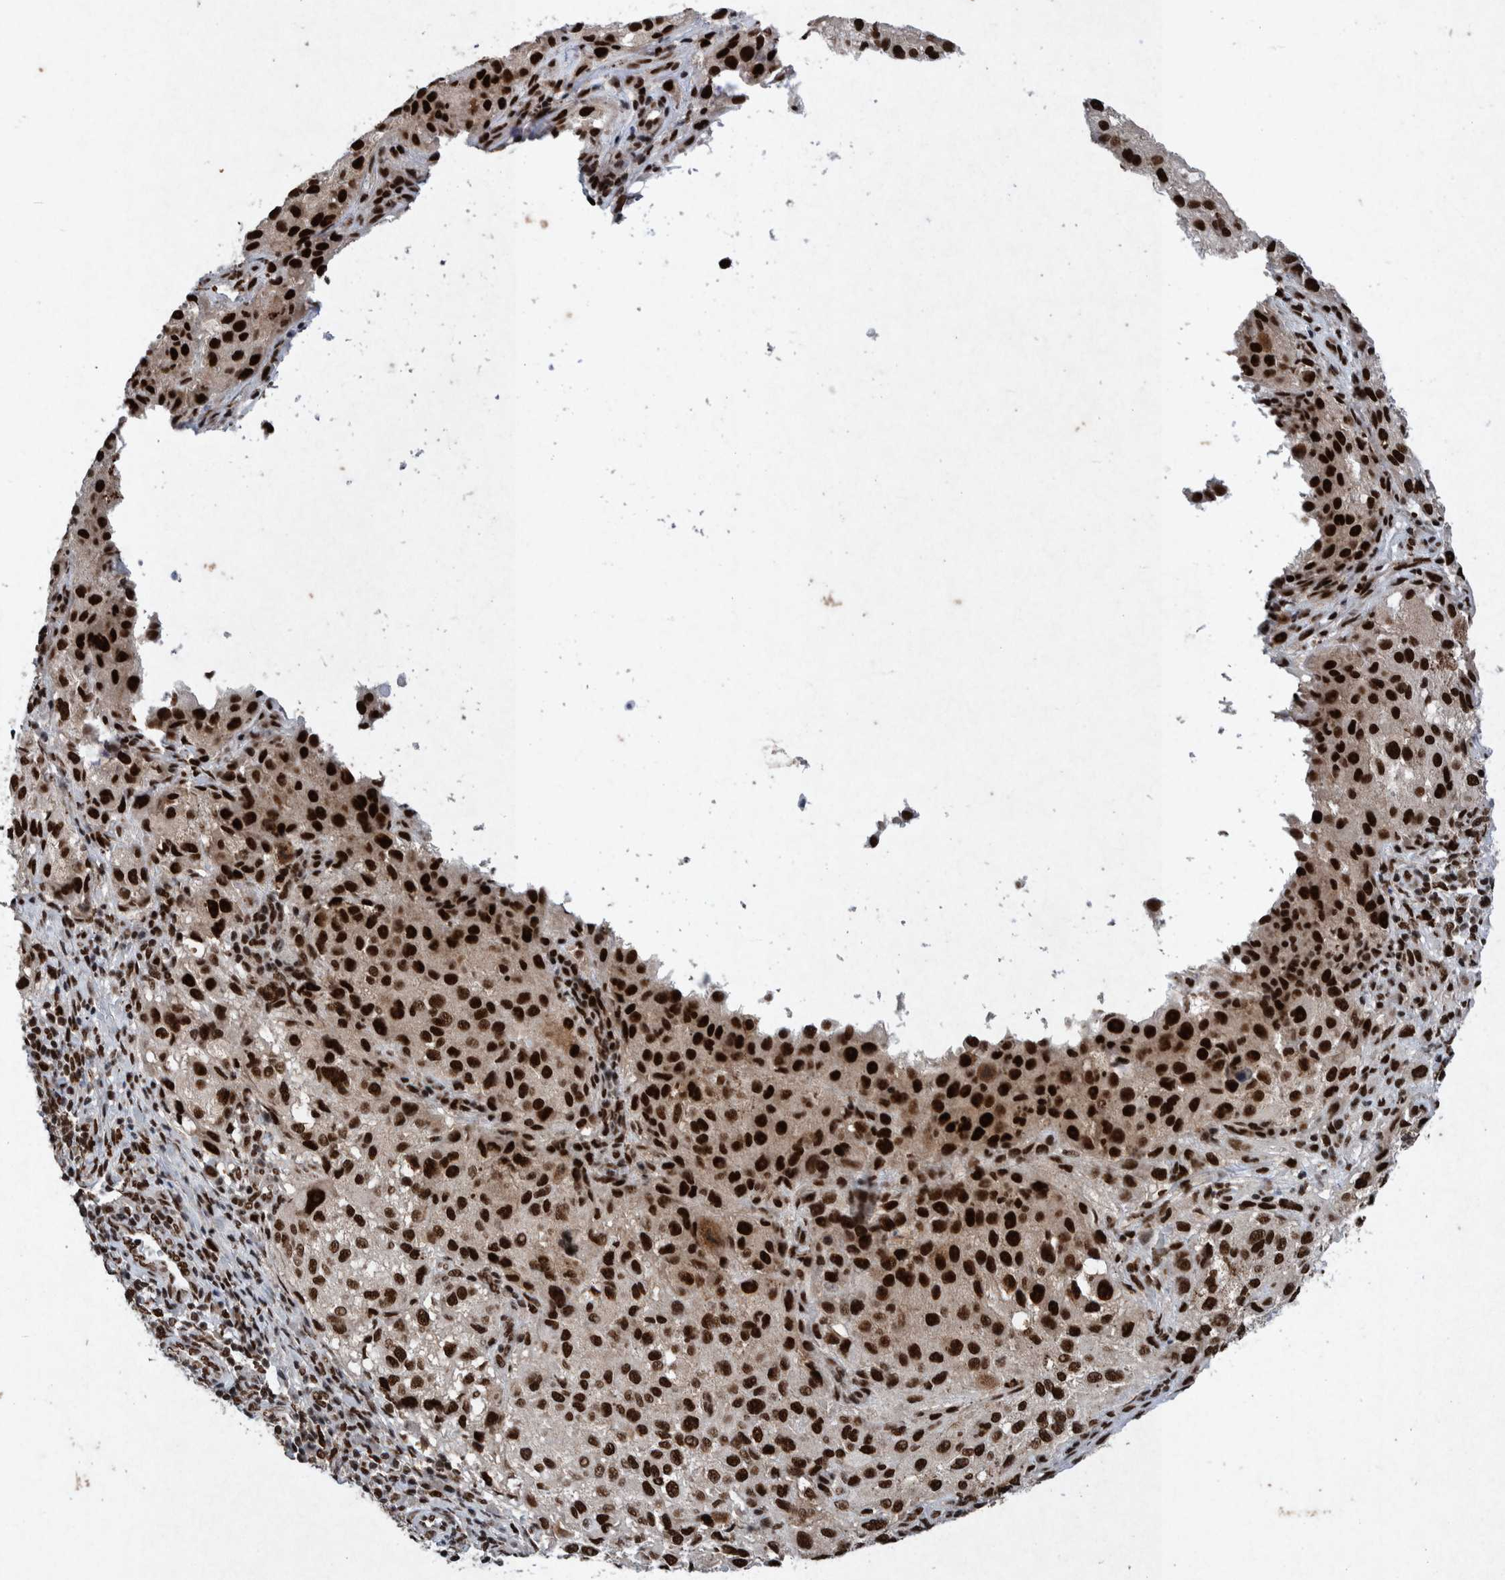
{"staining": {"intensity": "strong", "quantity": ">75%", "location": "nuclear"}, "tissue": "melanoma", "cell_type": "Tumor cells", "image_type": "cancer", "snomed": [{"axis": "morphology", "description": "Necrosis, NOS"}, {"axis": "morphology", "description": "Malignant melanoma, NOS"}, {"axis": "topography", "description": "Skin"}], "caption": "Approximately >75% of tumor cells in human malignant melanoma exhibit strong nuclear protein expression as visualized by brown immunohistochemical staining.", "gene": "TAF10", "patient": {"sex": "female", "age": 87}}